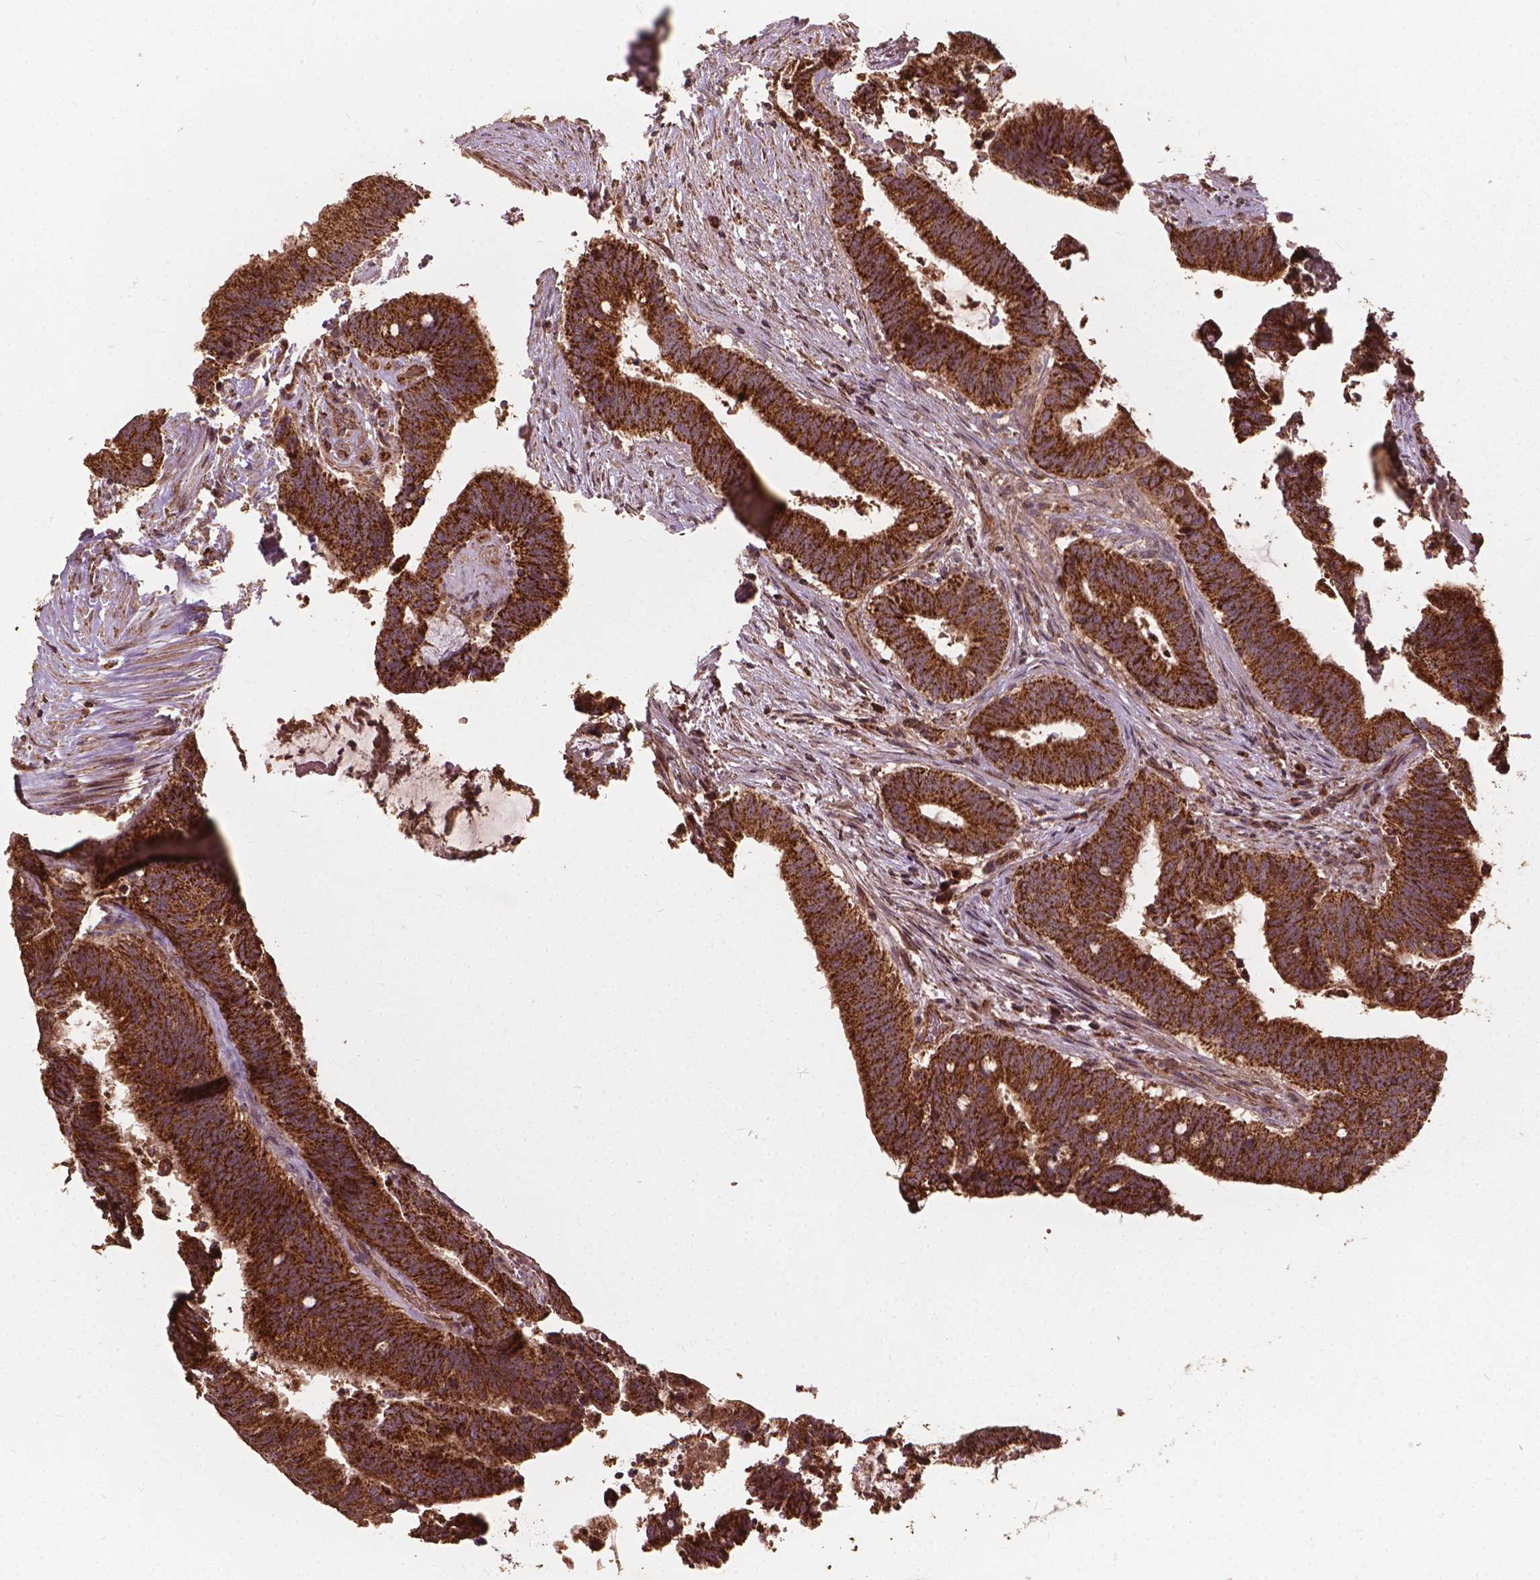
{"staining": {"intensity": "strong", "quantity": ">75%", "location": "cytoplasmic/membranous"}, "tissue": "colorectal cancer", "cell_type": "Tumor cells", "image_type": "cancer", "snomed": [{"axis": "morphology", "description": "Adenocarcinoma, NOS"}, {"axis": "topography", "description": "Colon"}], "caption": "Immunohistochemistry (IHC) photomicrograph of human colorectal adenocarcinoma stained for a protein (brown), which displays high levels of strong cytoplasmic/membranous staining in approximately >75% of tumor cells.", "gene": "UBXN2A", "patient": {"sex": "female", "age": 43}}